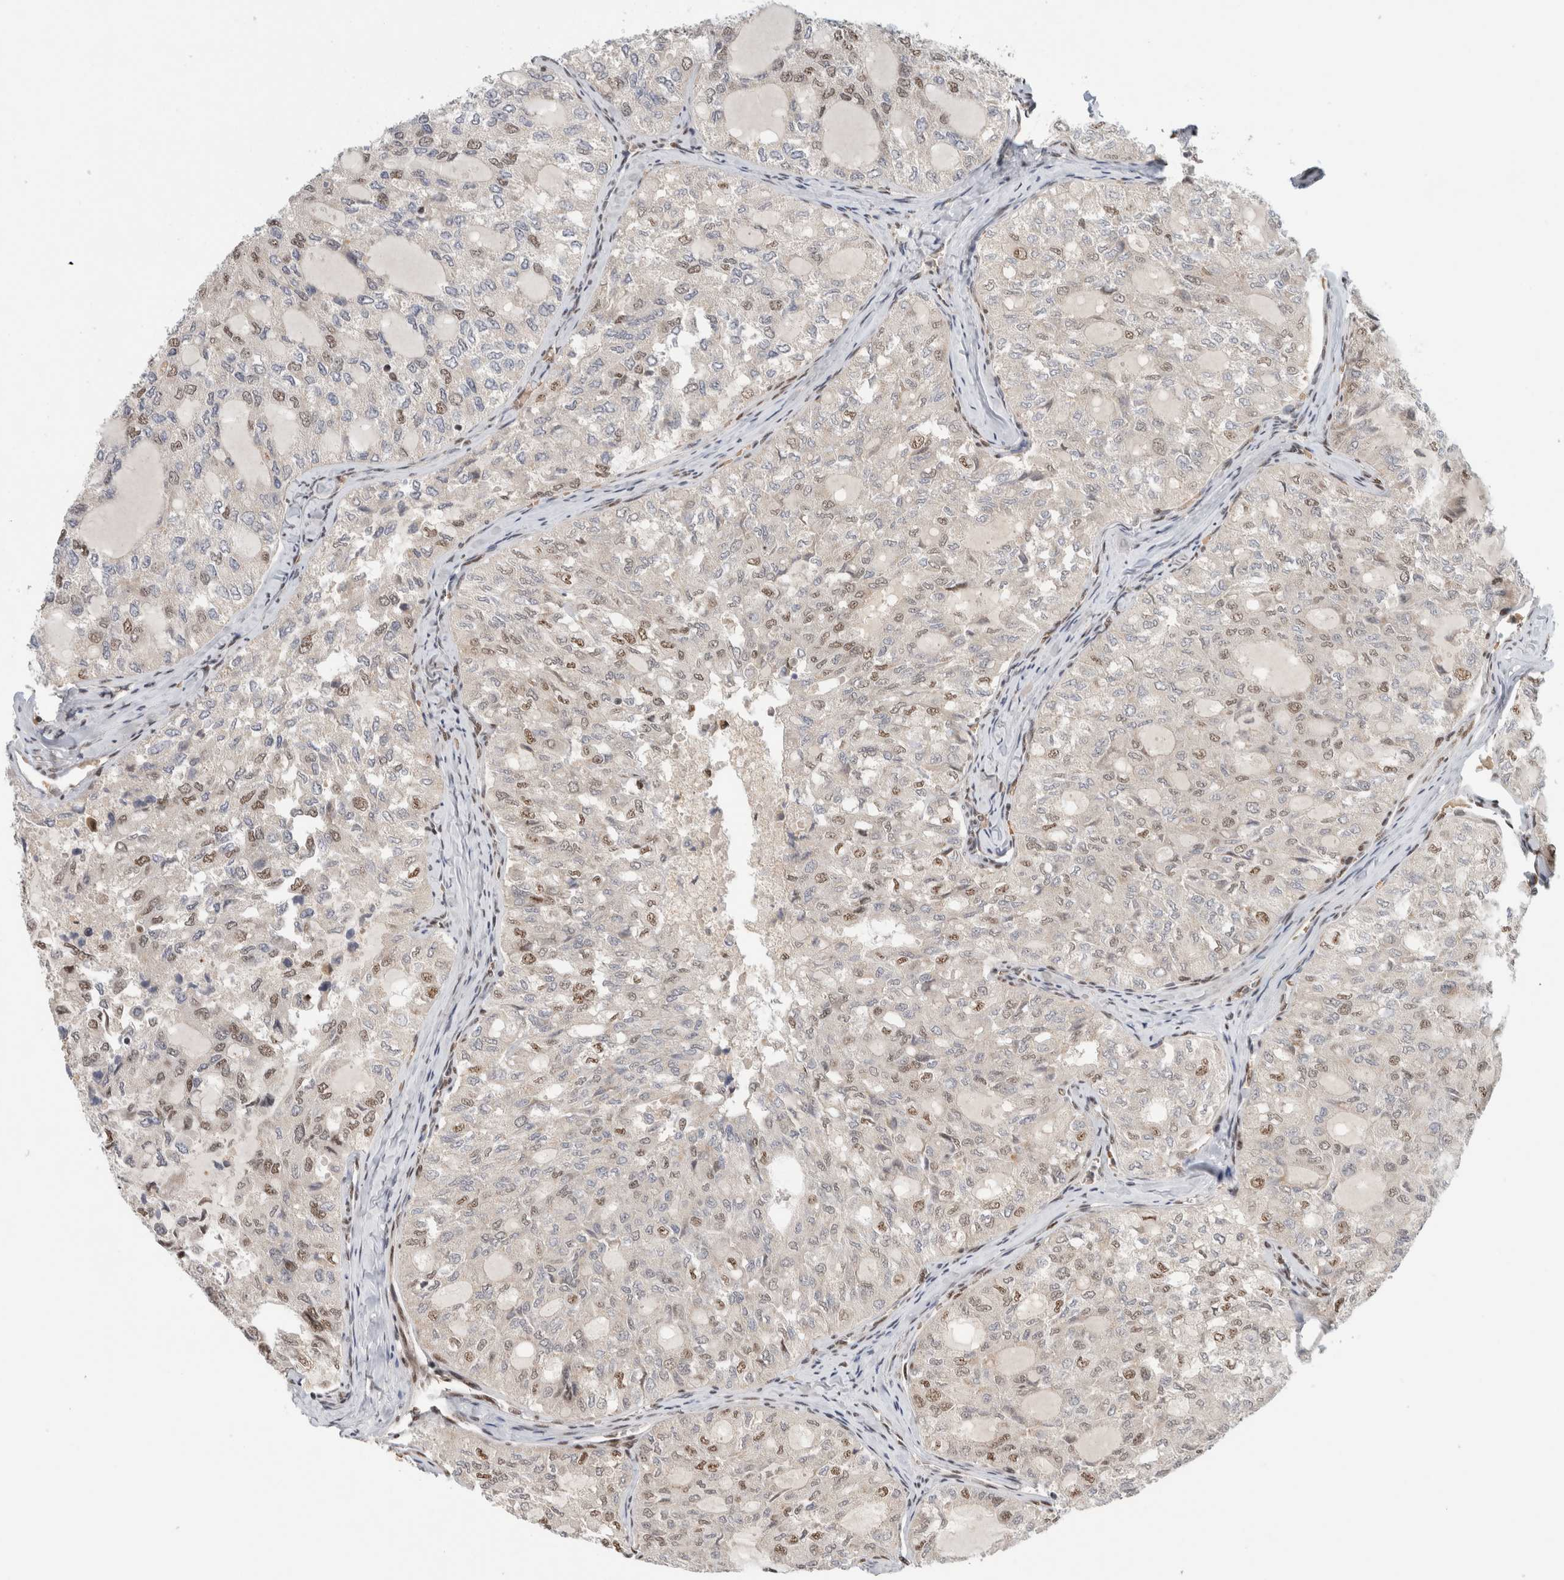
{"staining": {"intensity": "moderate", "quantity": "<25%", "location": "nuclear"}, "tissue": "thyroid cancer", "cell_type": "Tumor cells", "image_type": "cancer", "snomed": [{"axis": "morphology", "description": "Follicular adenoma carcinoma, NOS"}, {"axis": "topography", "description": "Thyroid gland"}], "caption": "Immunohistochemistry (DAB) staining of thyroid follicular adenoma carcinoma shows moderate nuclear protein staining in approximately <25% of tumor cells. The staining is performed using DAB brown chromogen to label protein expression. The nuclei are counter-stained blue using hematoxylin.", "gene": "NCAPG2", "patient": {"sex": "male", "age": 75}}